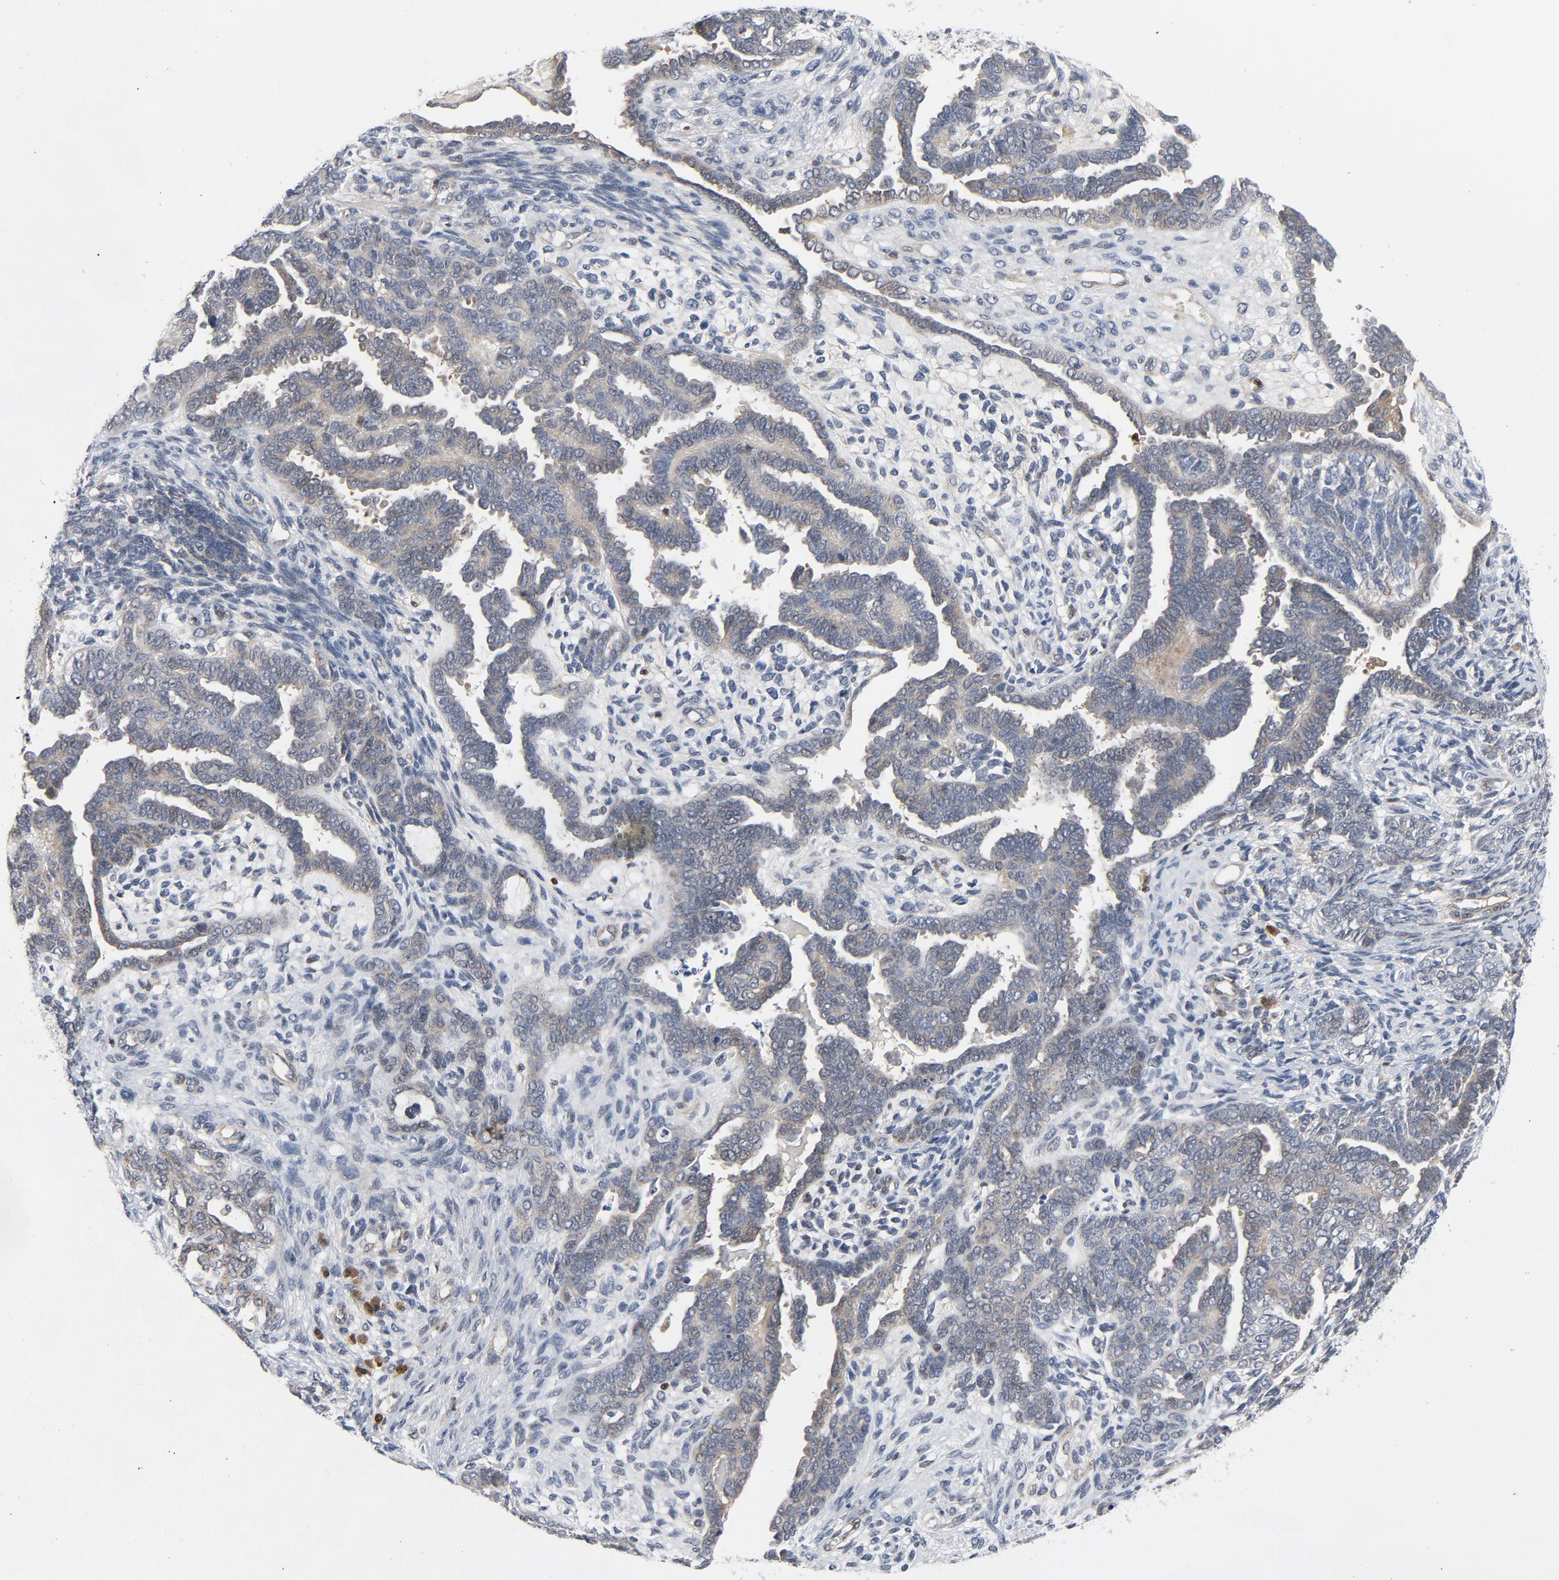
{"staining": {"intensity": "weak", "quantity": "<25%", "location": "cytoplasmic/membranous"}, "tissue": "endometrial cancer", "cell_type": "Tumor cells", "image_type": "cancer", "snomed": [{"axis": "morphology", "description": "Neoplasm, malignant, NOS"}, {"axis": "topography", "description": "Endometrium"}], "caption": "Tumor cells show no significant protein positivity in endometrial neoplasm (malignant).", "gene": "TRADD", "patient": {"sex": "female", "age": 74}}